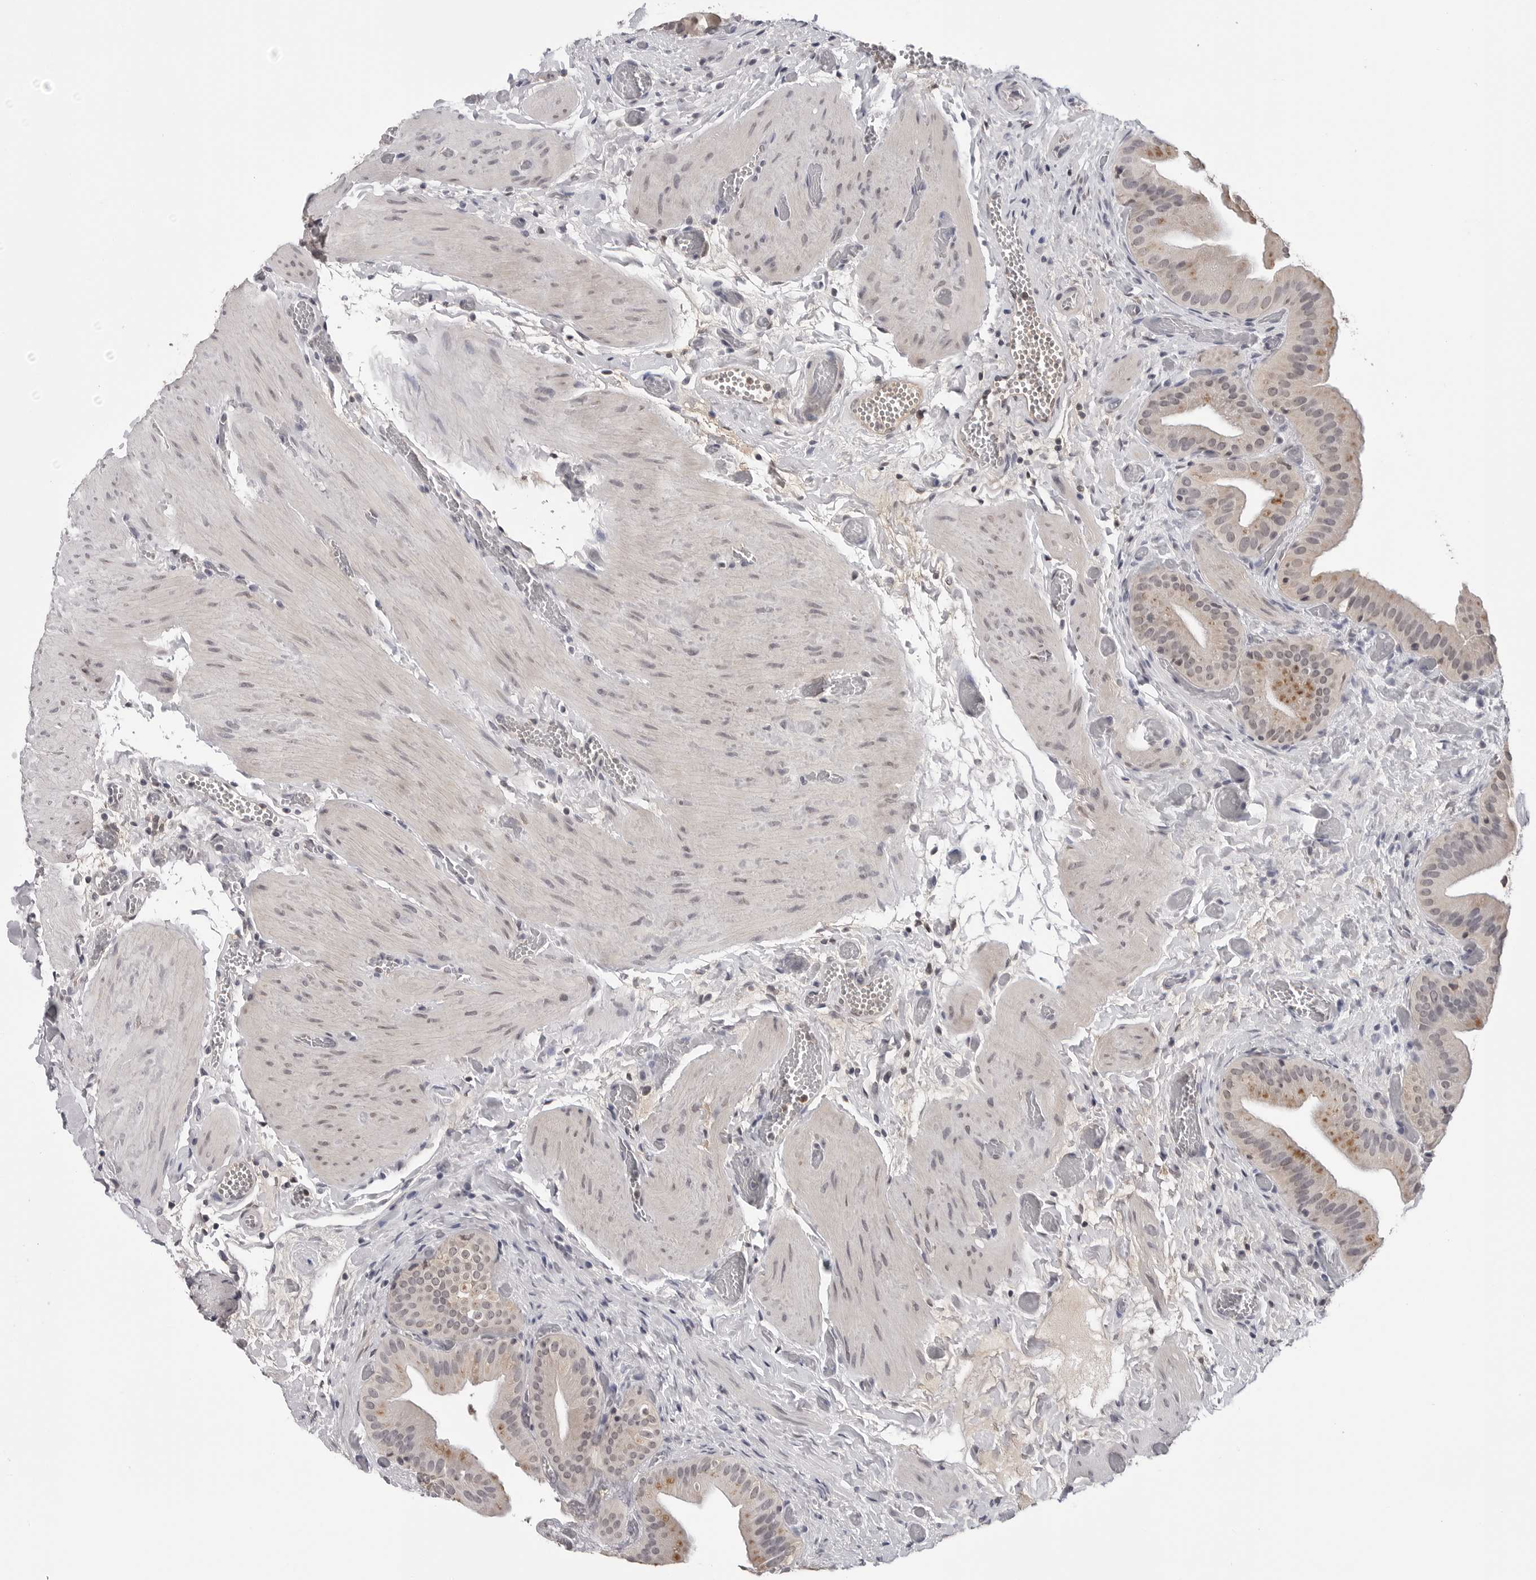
{"staining": {"intensity": "weak", "quantity": "25%-75%", "location": "cytoplasmic/membranous"}, "tissue": "gallbladder", "cell_type": "Glandular cells", "image_type": "normal", "snomed": [{"axis": "morphology", "description": "Normal tissue, NOS"}, {"axis": "topography", "description": "Gallbladder"}], "caption": "DAB immunohistochemical staining of unremarkable gallbladder exhibits weak cytoplasmic/membranous protein positivity in approximately 25%-75% of glandular cells.", "gene": "CDK20", "patient": {"sex": "female", "age": 64}}